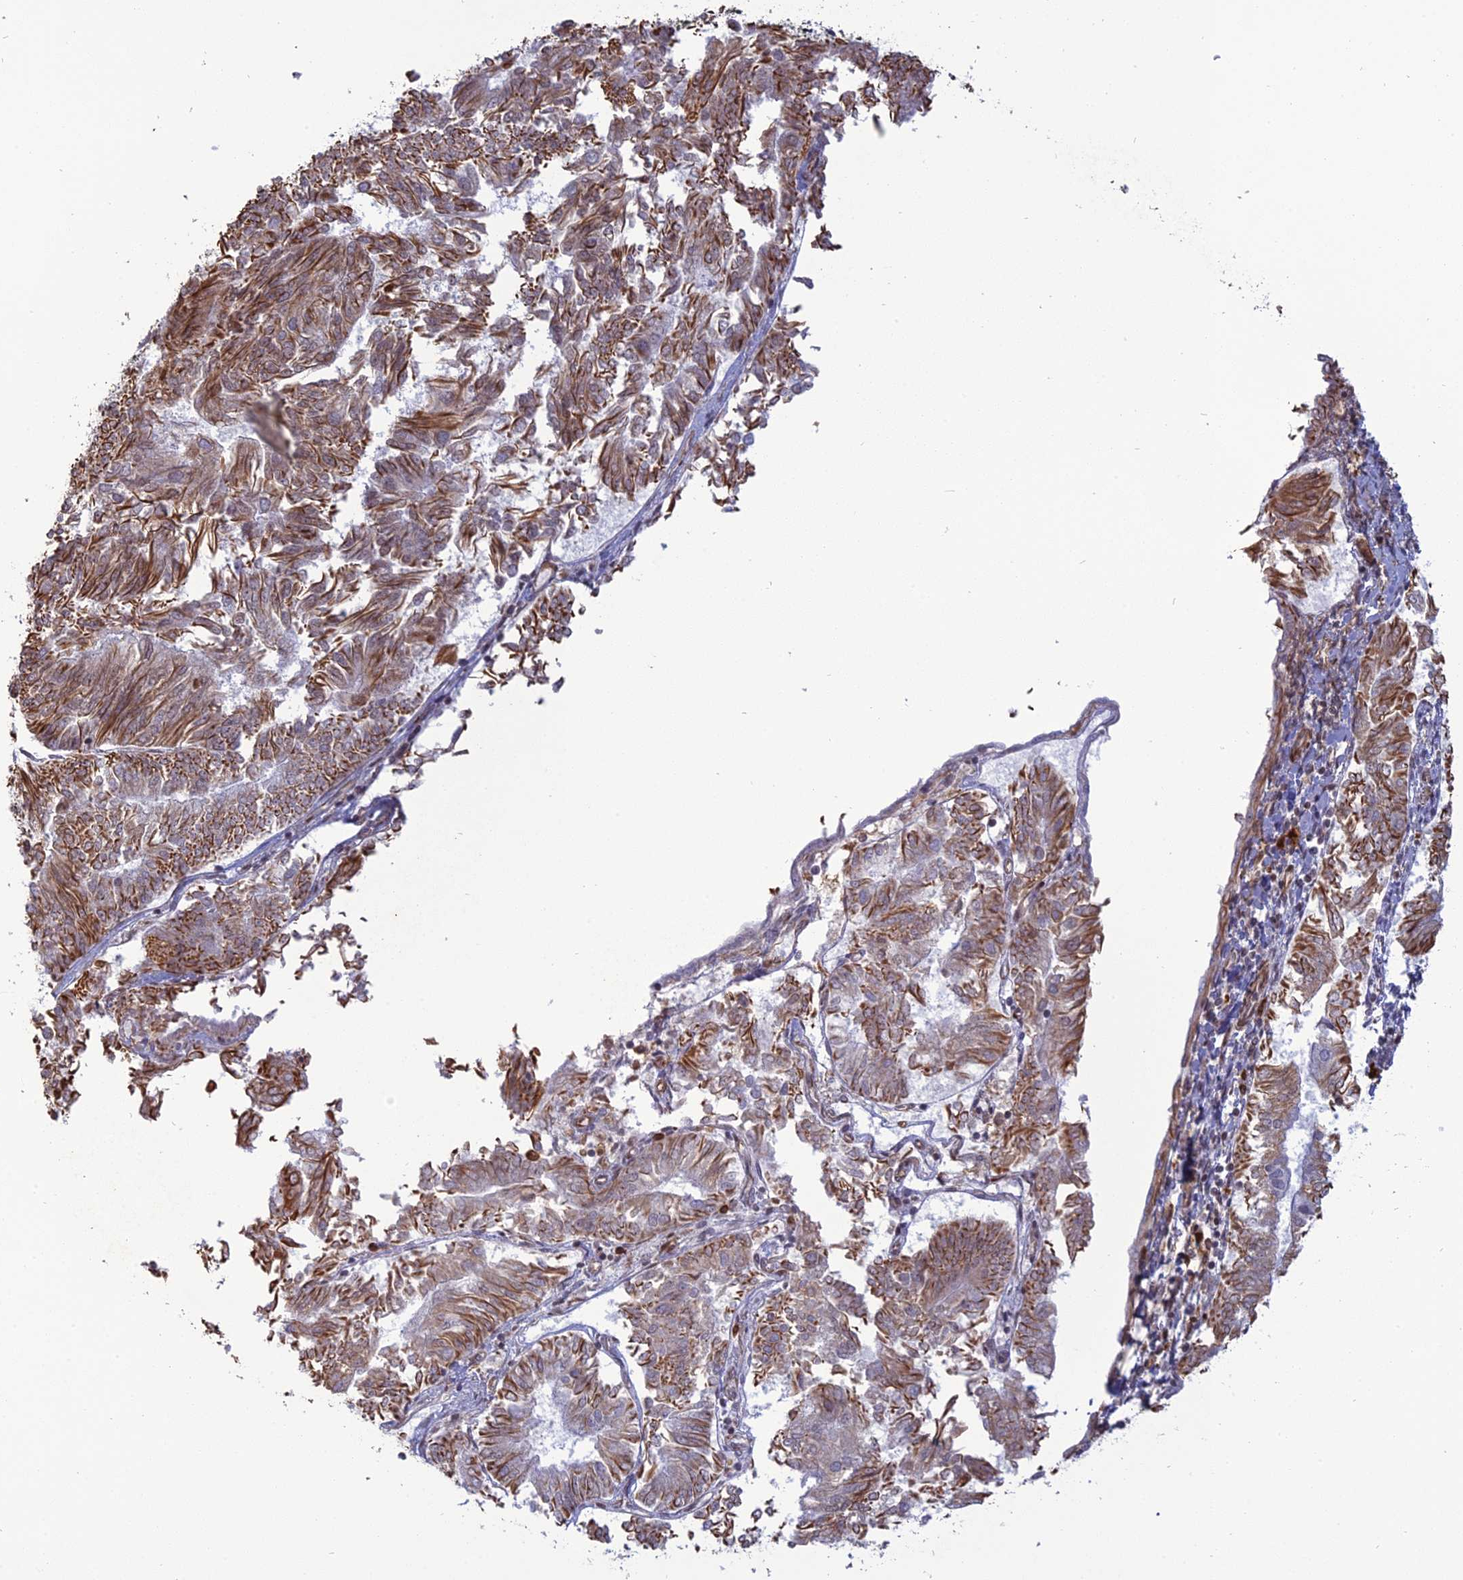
{"staining": {"intensity": "moderate", "quantity": "25%-75%", "location": "cytoplasmic/membranous"}, "tissue": "endometrial cancer", "cell_type": "Tumor cells", "image_type": "cancer", "snomed": [{"axis": "morphology", "description": "Adenocarcinoma, NOS"}, {"axis": "topography", "description": "Endometrium"}], "caption": "Immunohistochemistry of human endometrial adenocarcinoma demonstrates medium levels of moderate cytoplasmic/membranous positivity in approximately 25%-75% of tumor cells.", "gene": "APOBR", "patient": {"sex": "female", "age": 58}}